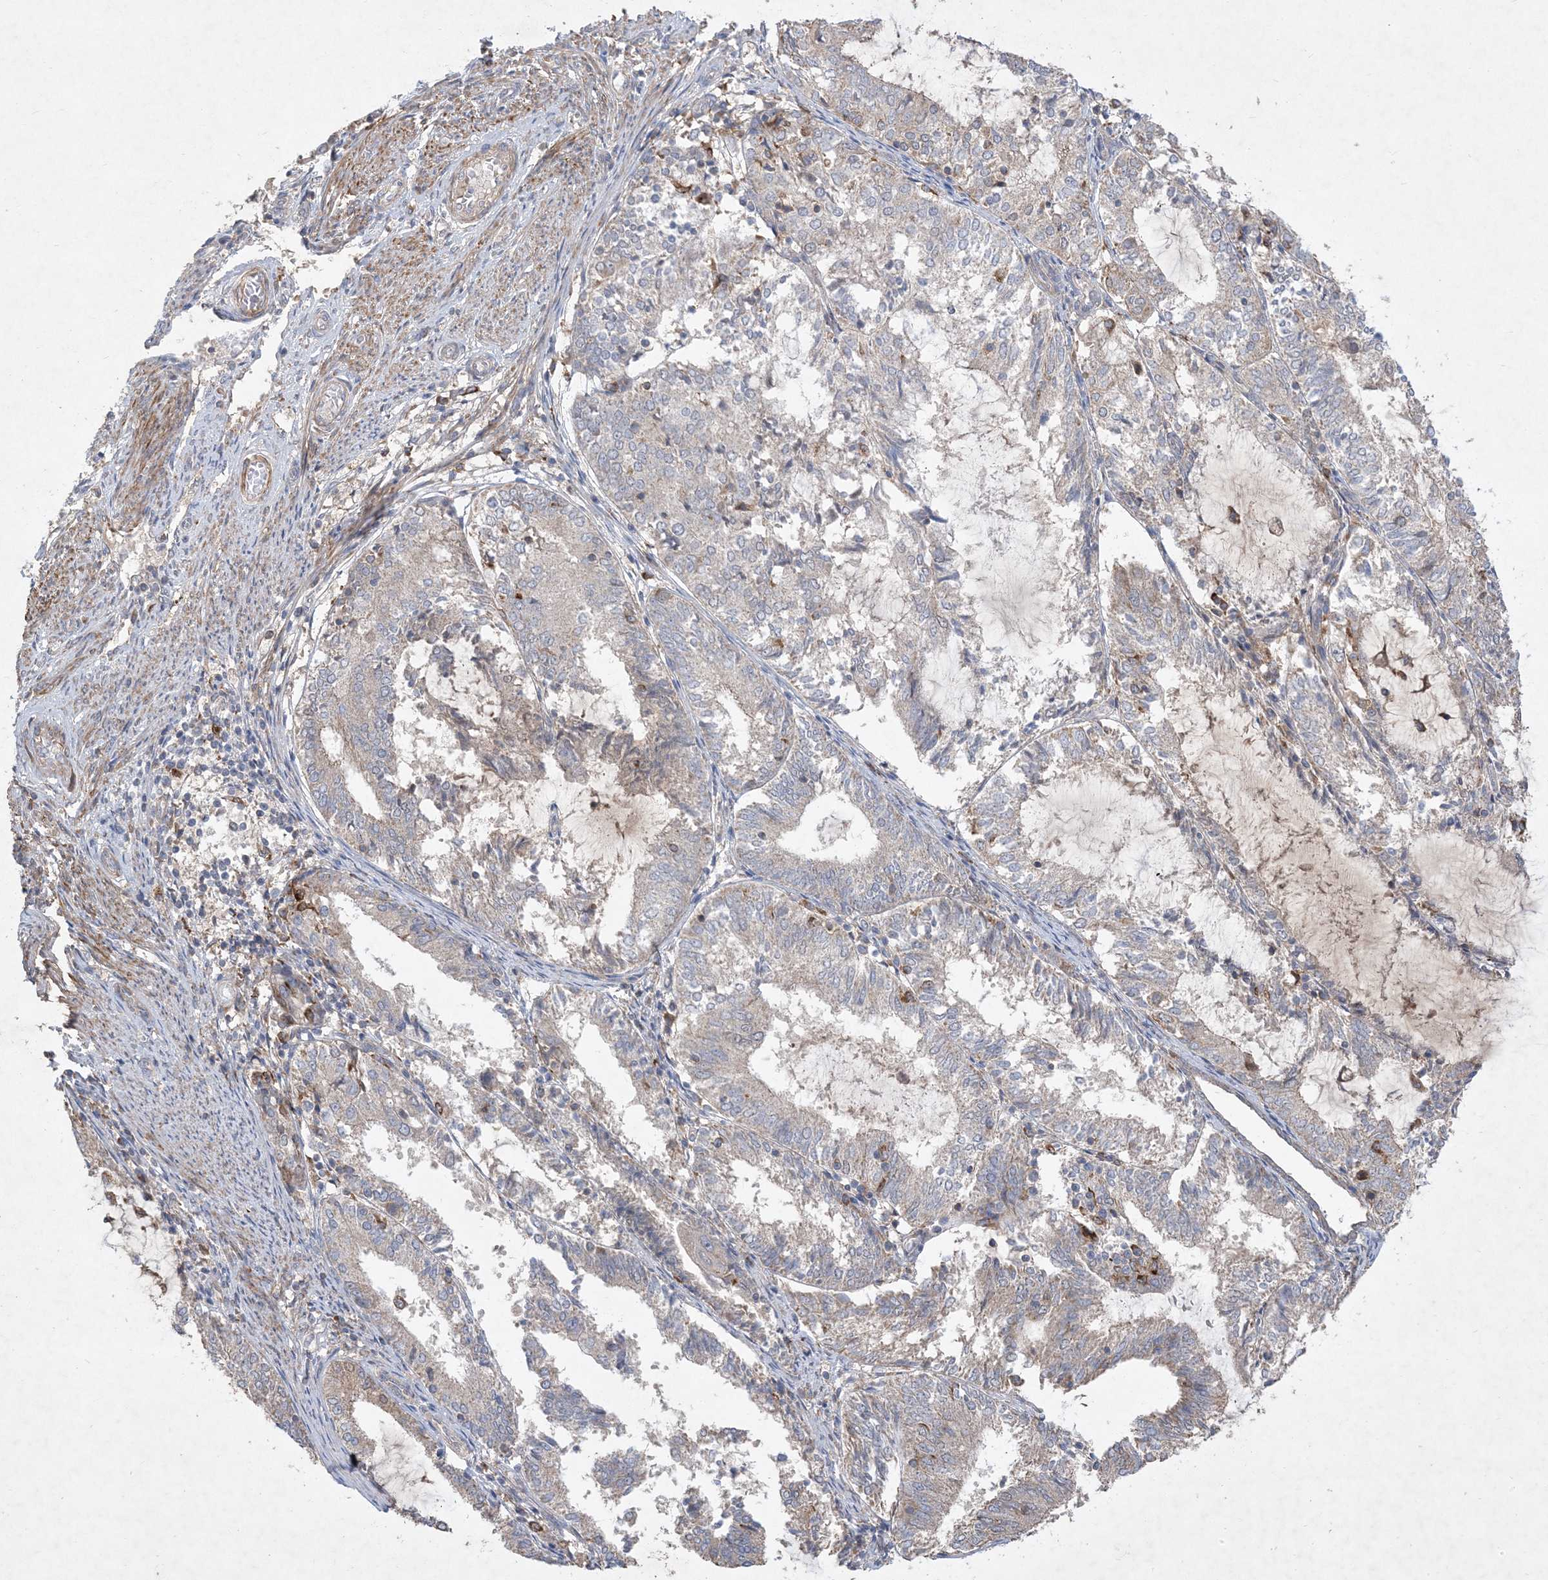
{"staining": {"intensity": "weak", "quantity": "<25%", "location": "cytoplasmic/membranous"}, "tissue": "endometrial cancer", "cell_type": "Tumor cells", "image_type": "cancer", "snomed": [{"axis": "morphology", "description": "Adenocarcinoma, NOS"}, {"axis": "topography", "description": "Endometrium"}], "caption": "IHC of human adenocarcinoma (endometrial) displays no staining in tumor cells.", "gene": "MASP2", "patient": {"sex": "female", "age": 81}}